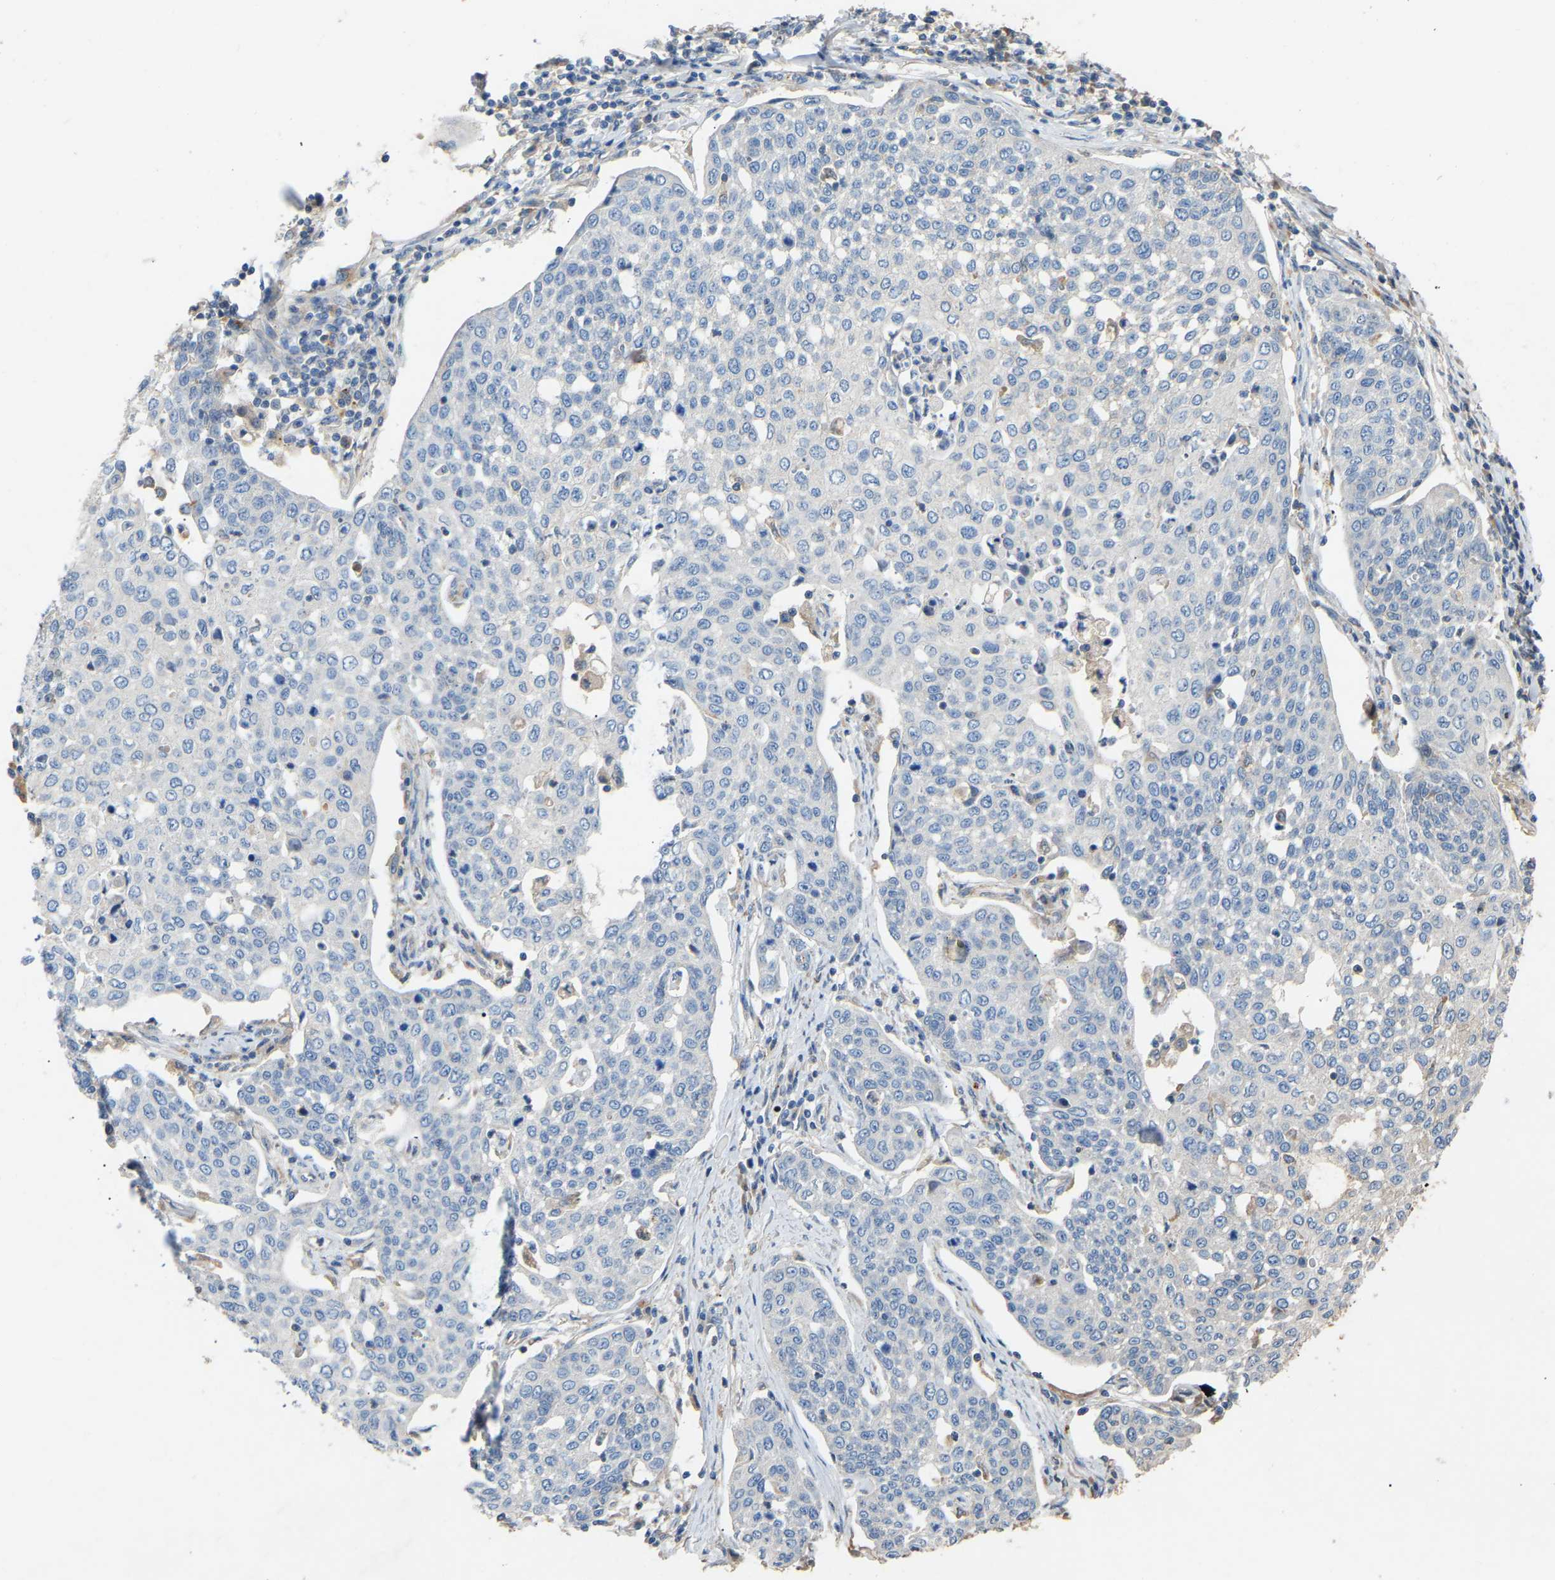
{"staining": {"intensity": "negative", "quantity": "none", "location": "none"}, "tissue": "cervical cancer", "cell_type": "Tumor cells", "image_type": "cancer", "snomed": [{"axis": "morphology", "description": "Squamous cell carcinoma, NOS"}, {"axis": "topography", "description": "Cervix"}], "caption": "Tumor cells show no significant protein positivity in cervical cancer (squamous cell carcinoma). The staining is performed using DAB brown chromogen with nuclei counter-stained in using hematoxylin.", "gene": "RGP1", "patient": {"sex": "female", "age": 34}}